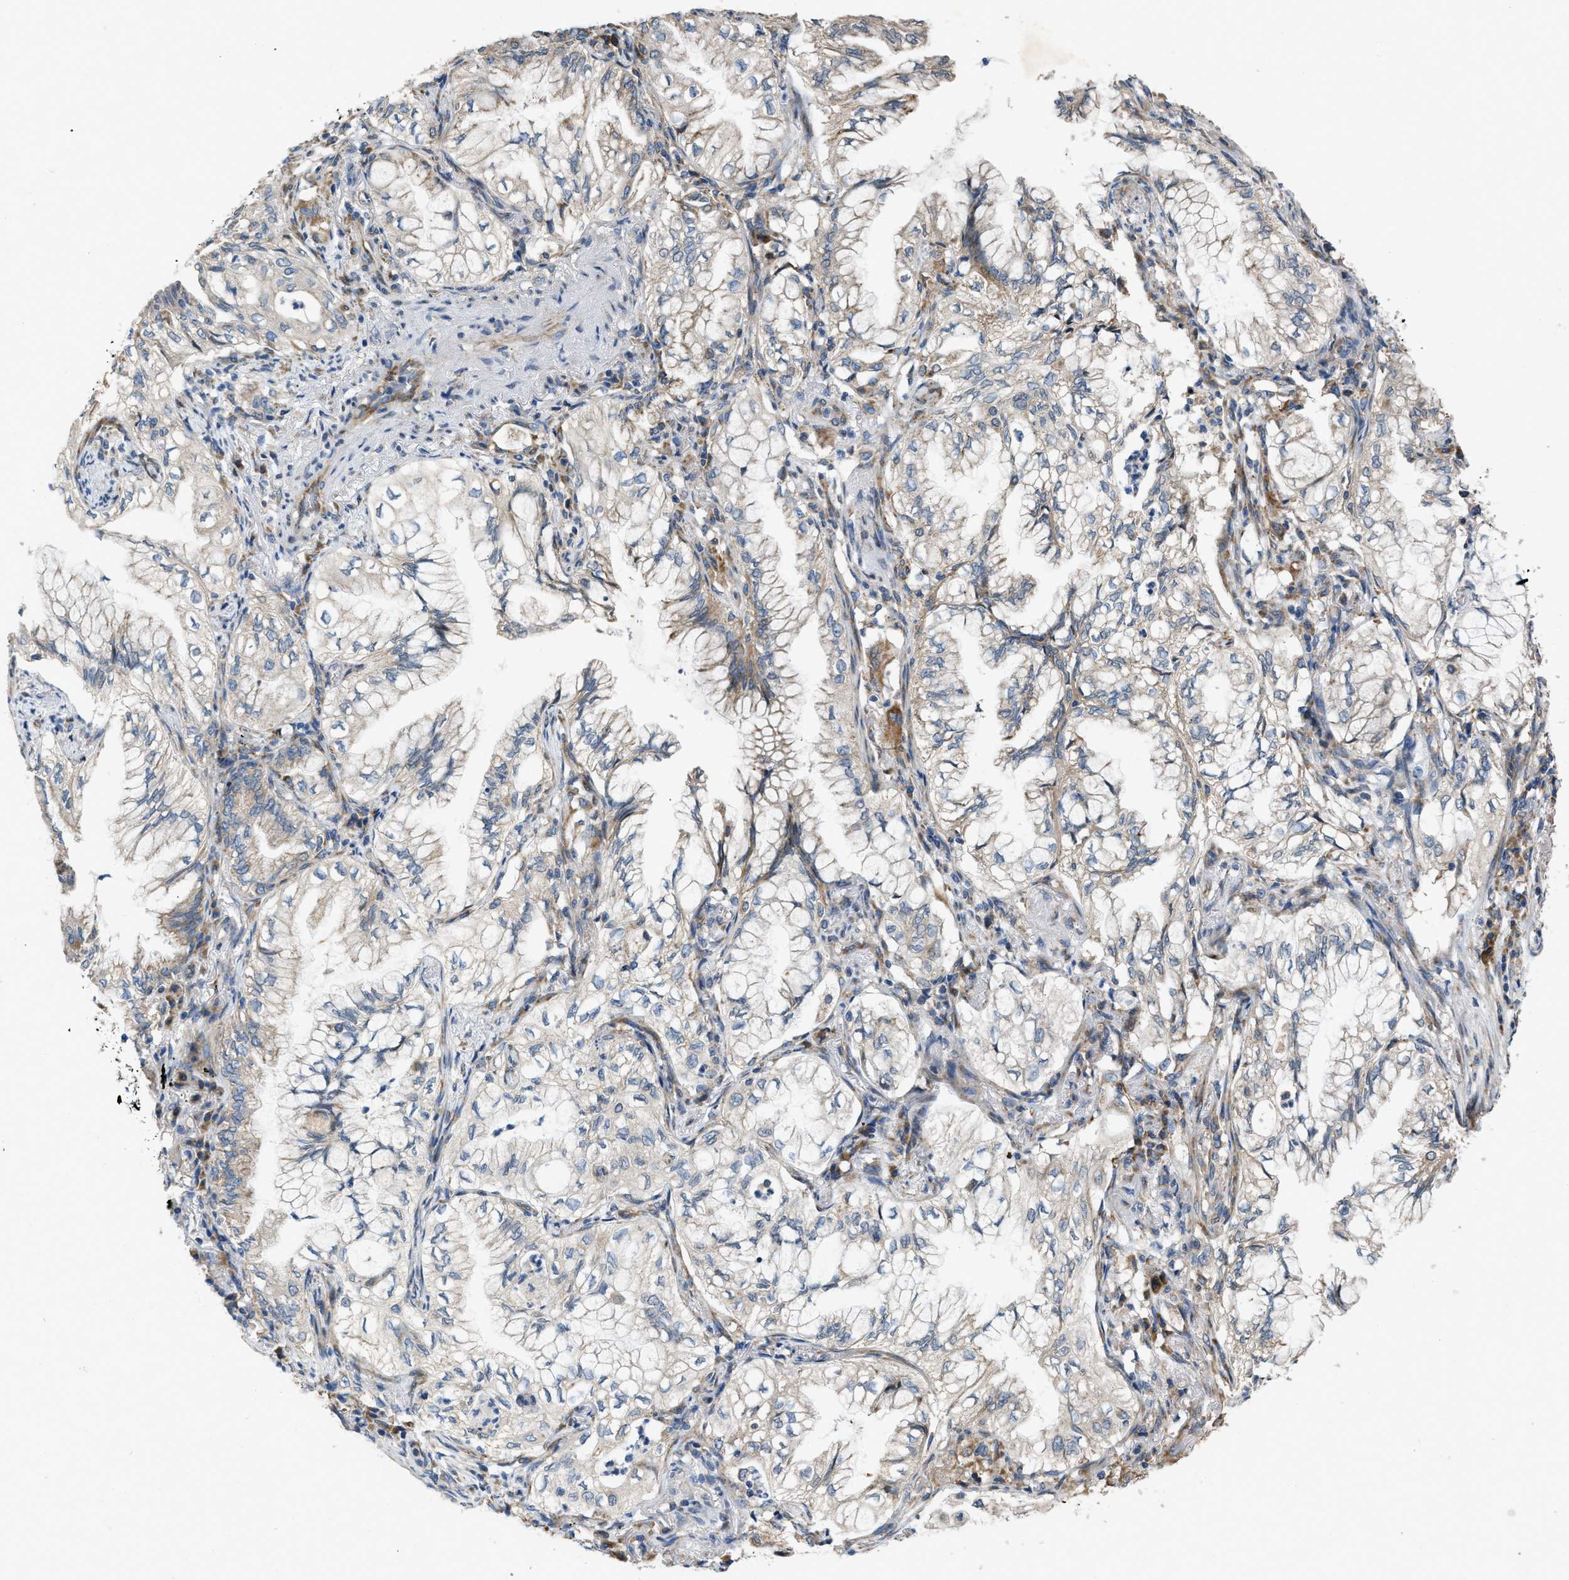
{"staining": {"intensity": "weak", "quantity": "<25%", "location": "cytoplasmic/membranous"}, "tissue": "lung cancer", "cell_type": "Tumor cells", "image_type": "cancer", "snomed": [{"axis": "morphology", "description": "Adenocarcinoma, NOS"}, {"axis": "topography", "description": "Lung"}], "caption": "Tumor cells are negative for brown protein staining in lung adenocarcinoma. (Stains: DAB immunohistochemistry (IHC) with hematoxylin counter stain, Microscopy: brightfield microscopy at high magnification).", "gene": "TMEM150A", "patient": {"sex": "female", "age": 70}}